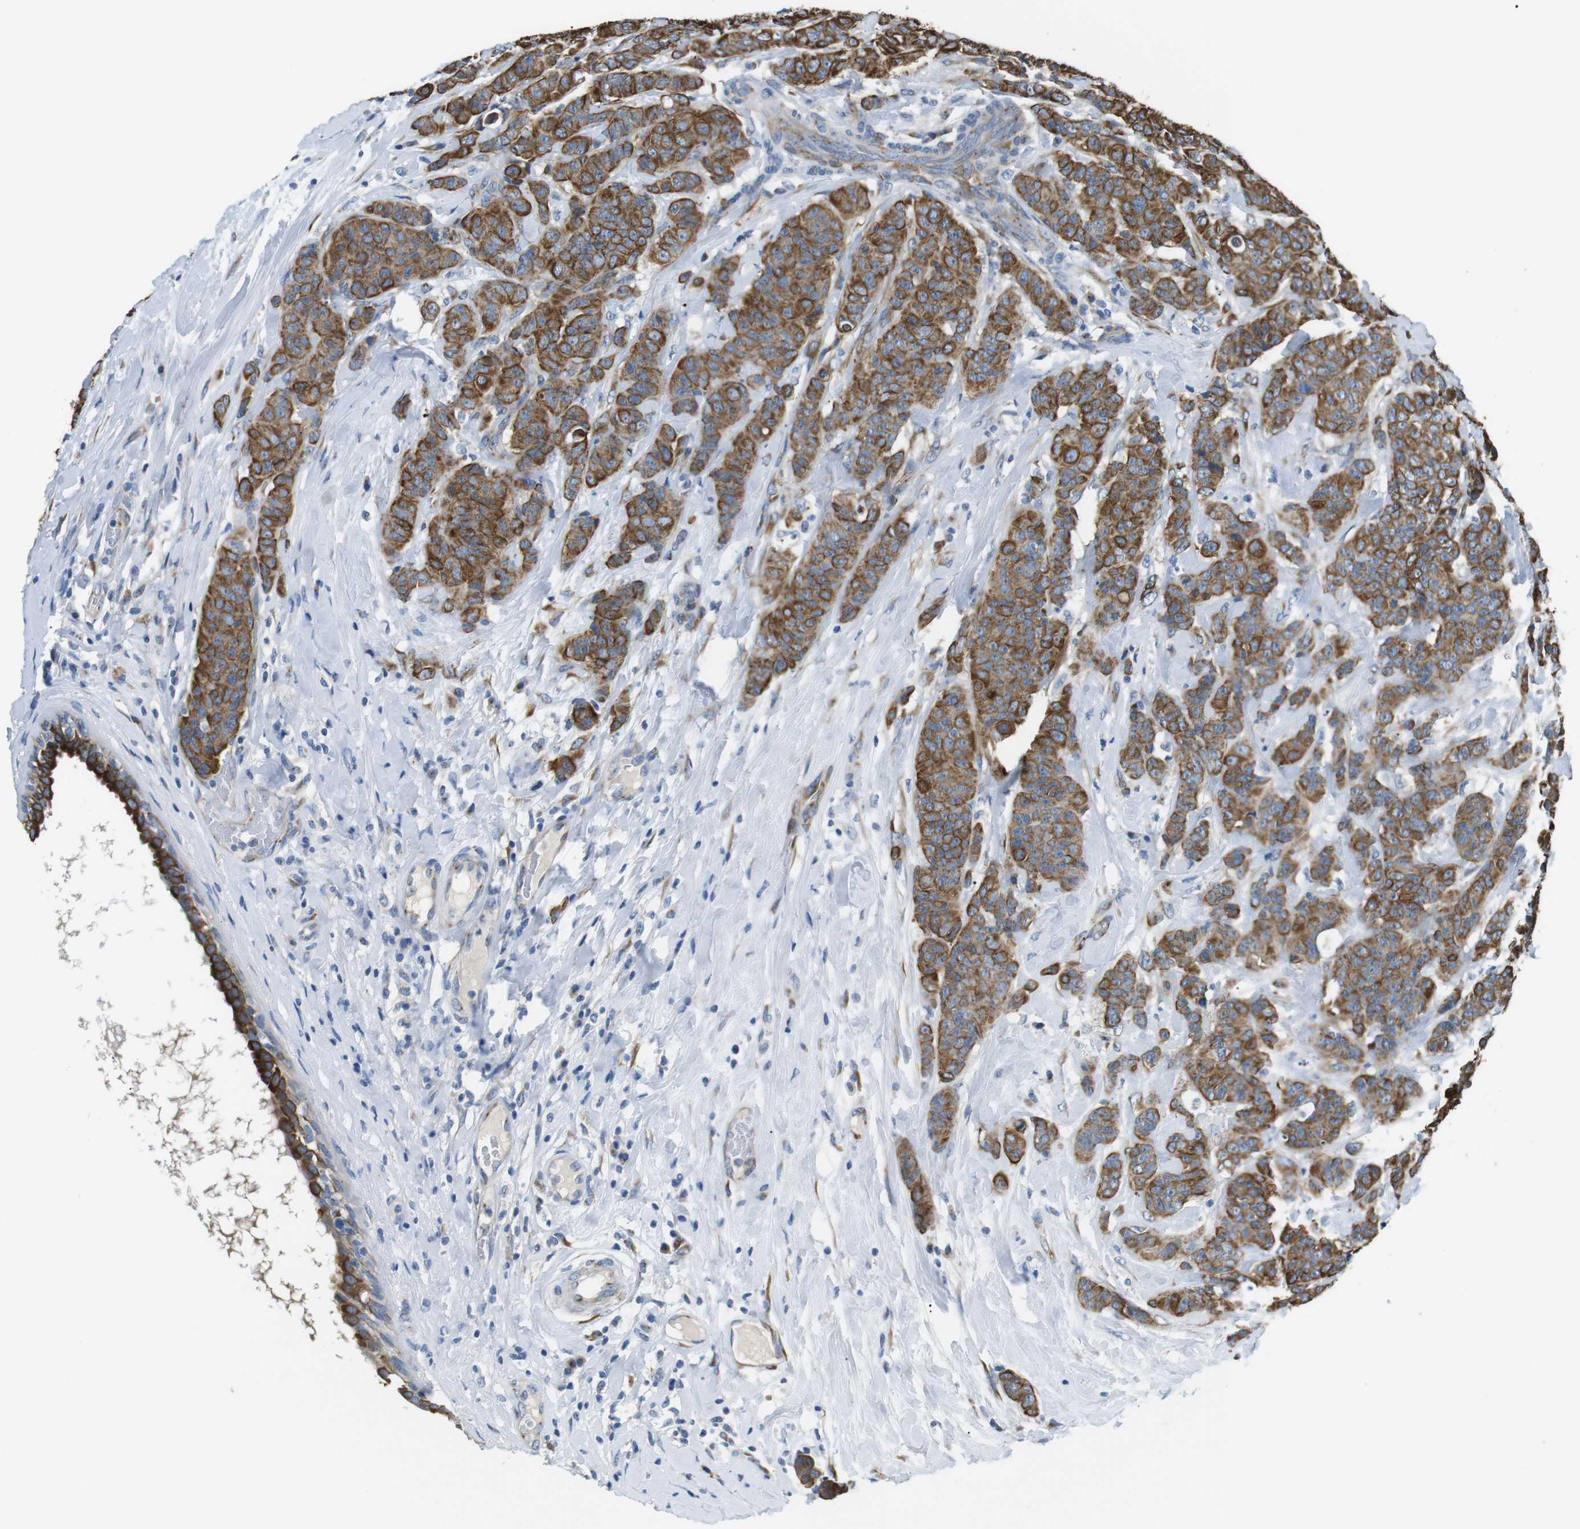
{"staining": {"intensity": "moderate", "quantity": ">75%", "location": "cytoplasmic/membranous"}, "tissue": "breast cancer", "cell_type": "Tumor cells", "image_type": "cancer", "snomed": [{"axis": "morphology", "description": "Normal tissue, NOS"}, {"axis": "morphology", "description": "Duct carcinoma"}, {"axis": "topography", "description": "Breast"}], "caption": "The photomicrograph shows a brown stain indicating the presence of a protein in the cytoplasmic/membranous of tumor cells in breast cancer. The staining is performed using DAB brown chromogen to label protein expression. The nuclei are counter-stained blue using hematoxylin.", "gene": "UNC5CL", "patient": {"sex": "female", "age": 40}}